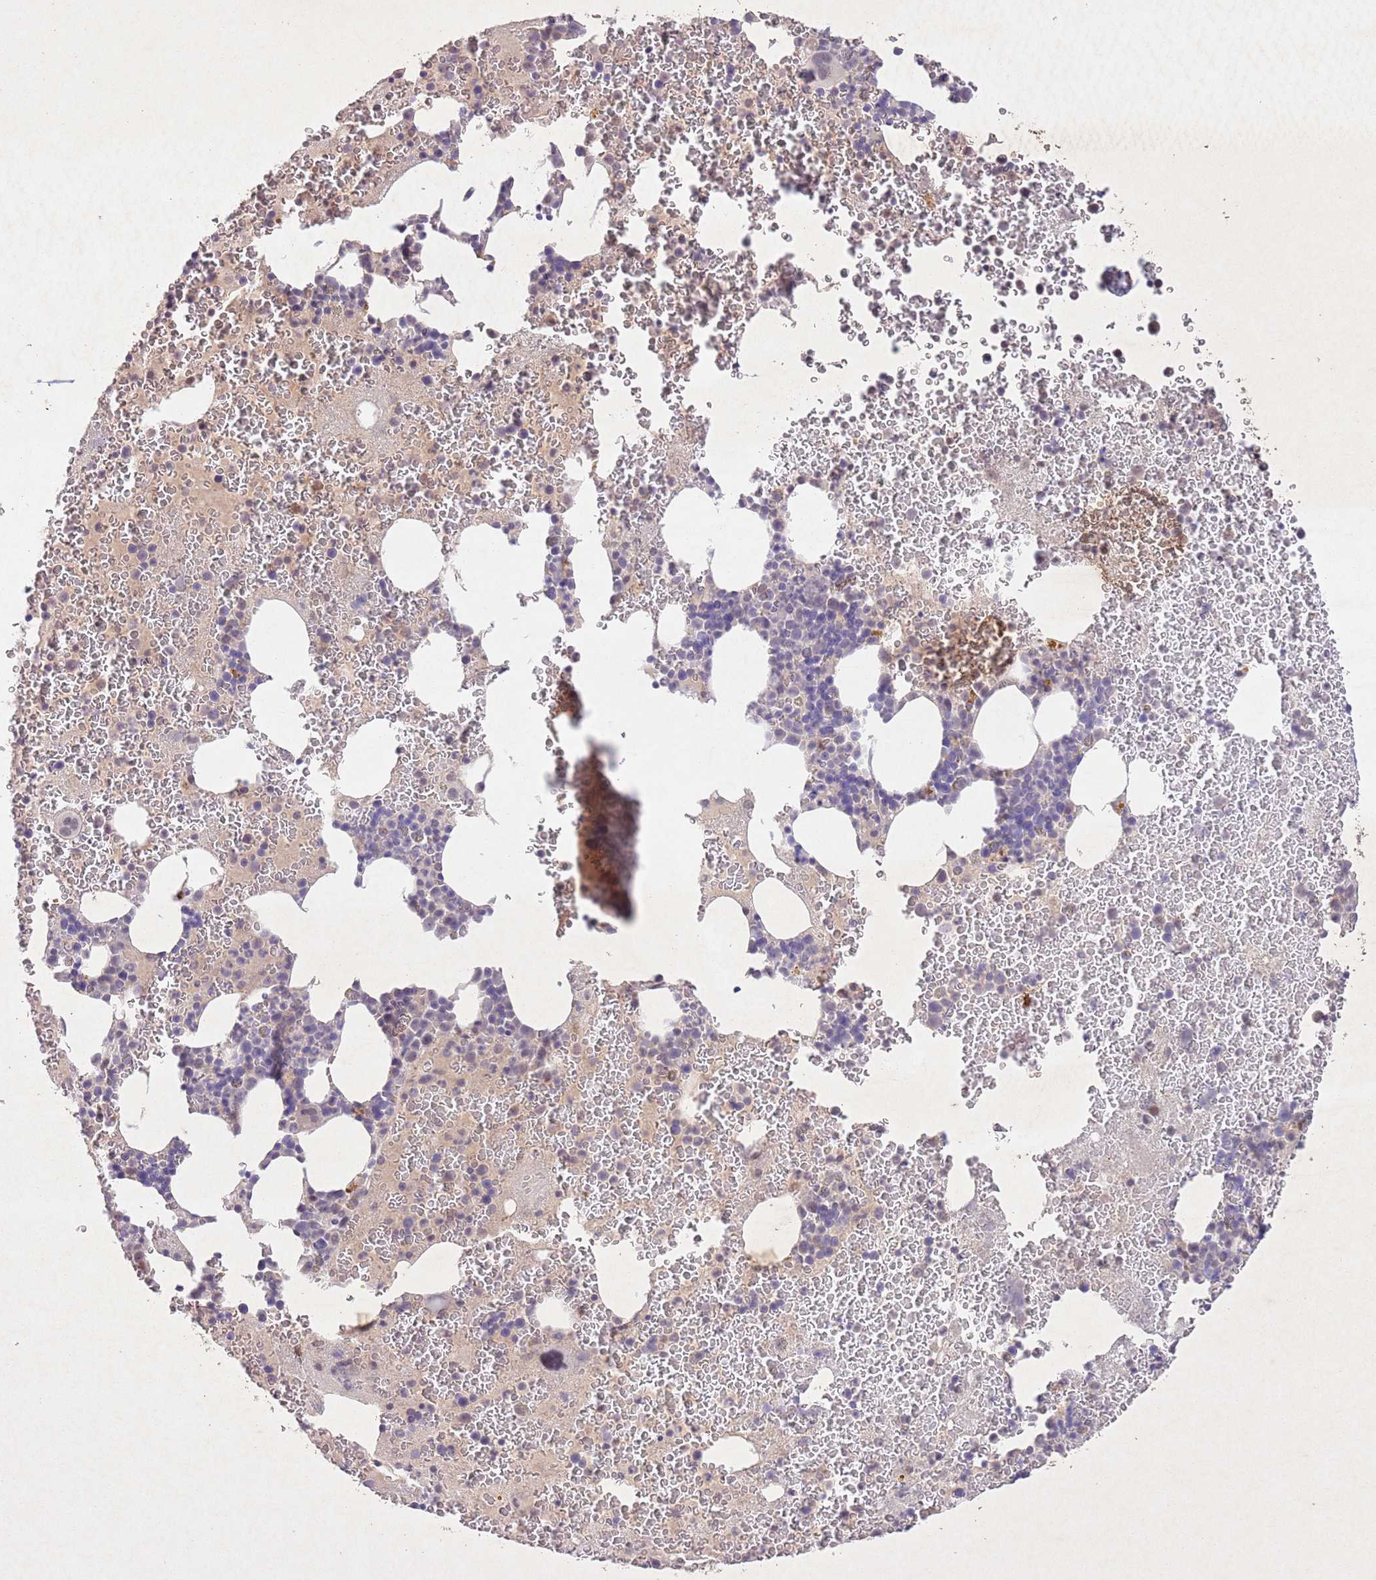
{"staining": {"intensity": "weak", "quantity": "<25%", "location": "cytoplasmic/membranous"}, "tissue": "bone marrow", "cell_type": "Hematopoietic cells", "image_type": "normal", "snomed": [{"axis": "morphology", "description": "Normal tissue, NOS"}, {"axis": "topography", "description": "Bone marrow"}], "caption": "Immunohistochemistry photomicrograph of benign human bone marrow stained for a protein (brown), which shows no expression in hematopoietic cells.", "gene": "CCNI", "patient": {"sex": "male", "age": 26}}